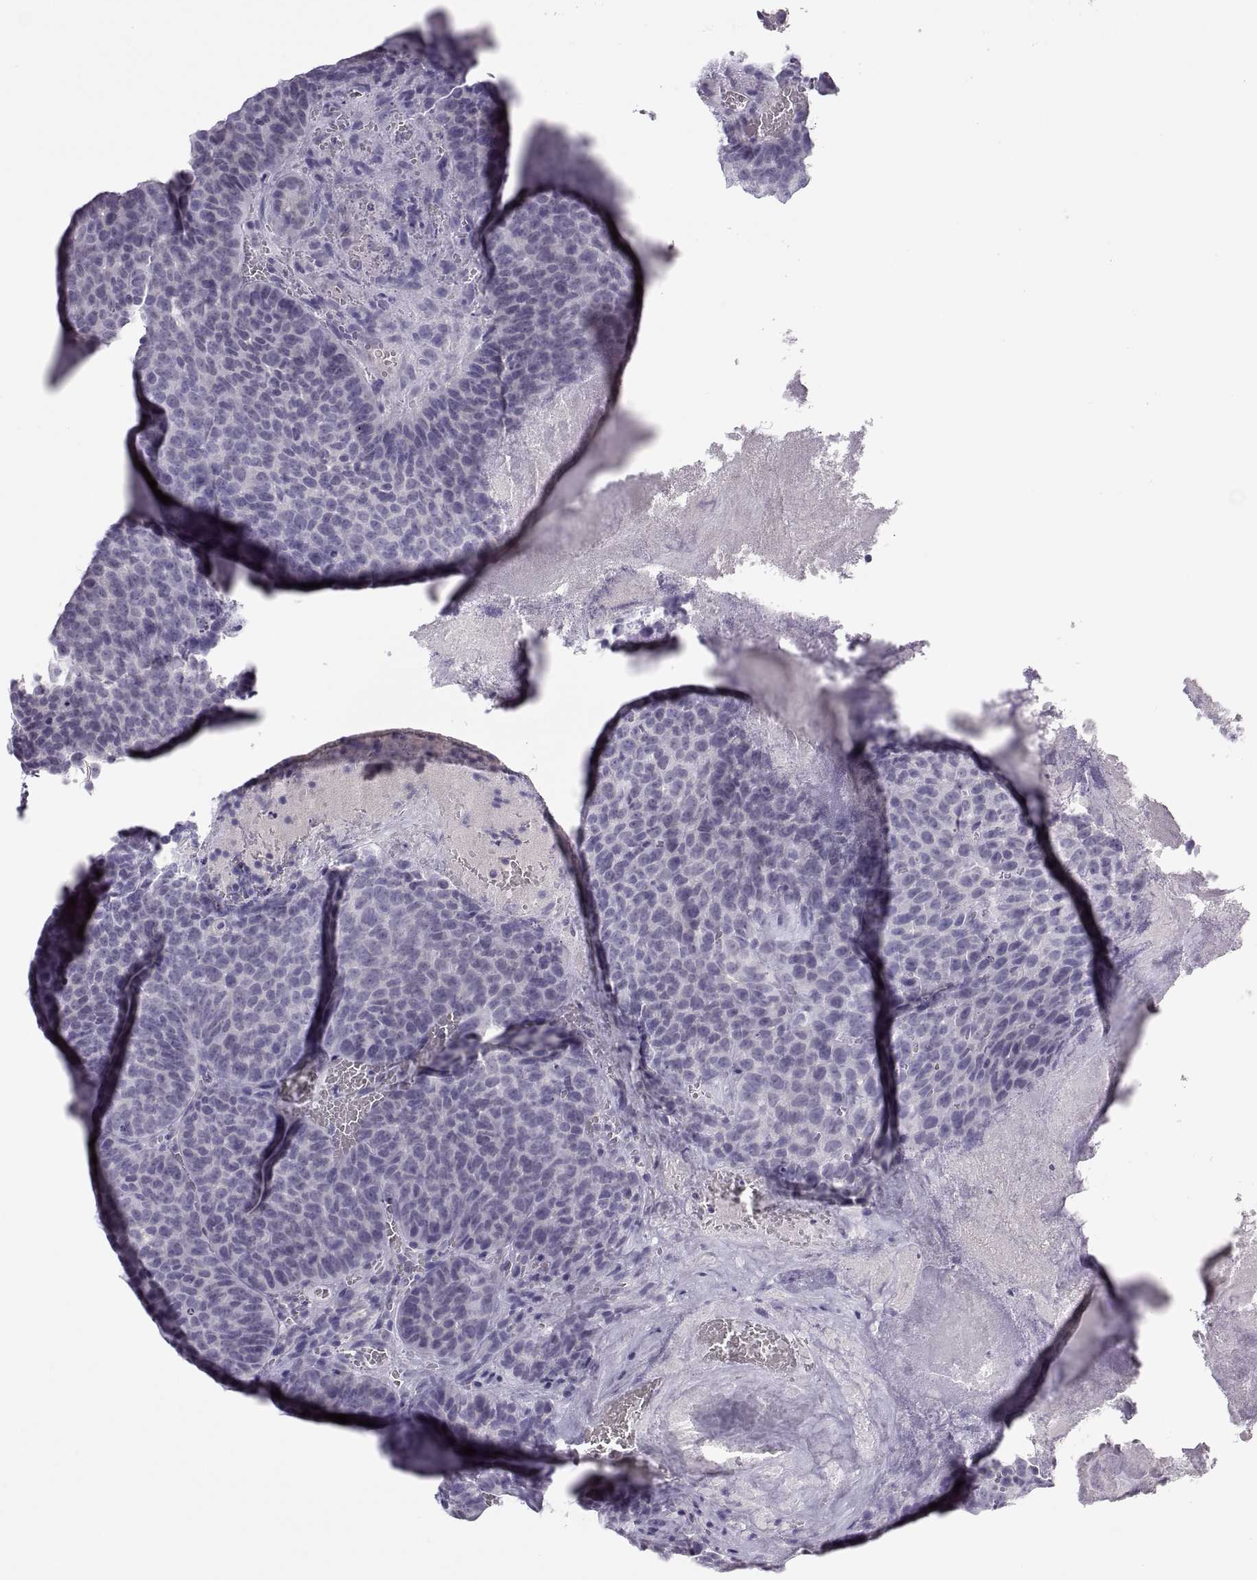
{"staining": {"intensity": "negative", "quantity": "none", "location": "none"}, "tissue": "urothelial cancer", "cell_type": "Tumor cells", "image_type": "cancer", "snomed": [{"axis": "morphology", "description": "Urothelial carcinoma, Low grade"}, {"axis": "topography", "description": "Urinary bladder"}], "caption": "IHC image of neoplastic tissue: low-grade urothelial carcinoma stained with DAB (3,3'-diaminobenzidine) reveals no significant protein positivity in tumor cells.", "gene": "QRICH2", "patient": {"sex": "female", "age": 62}}